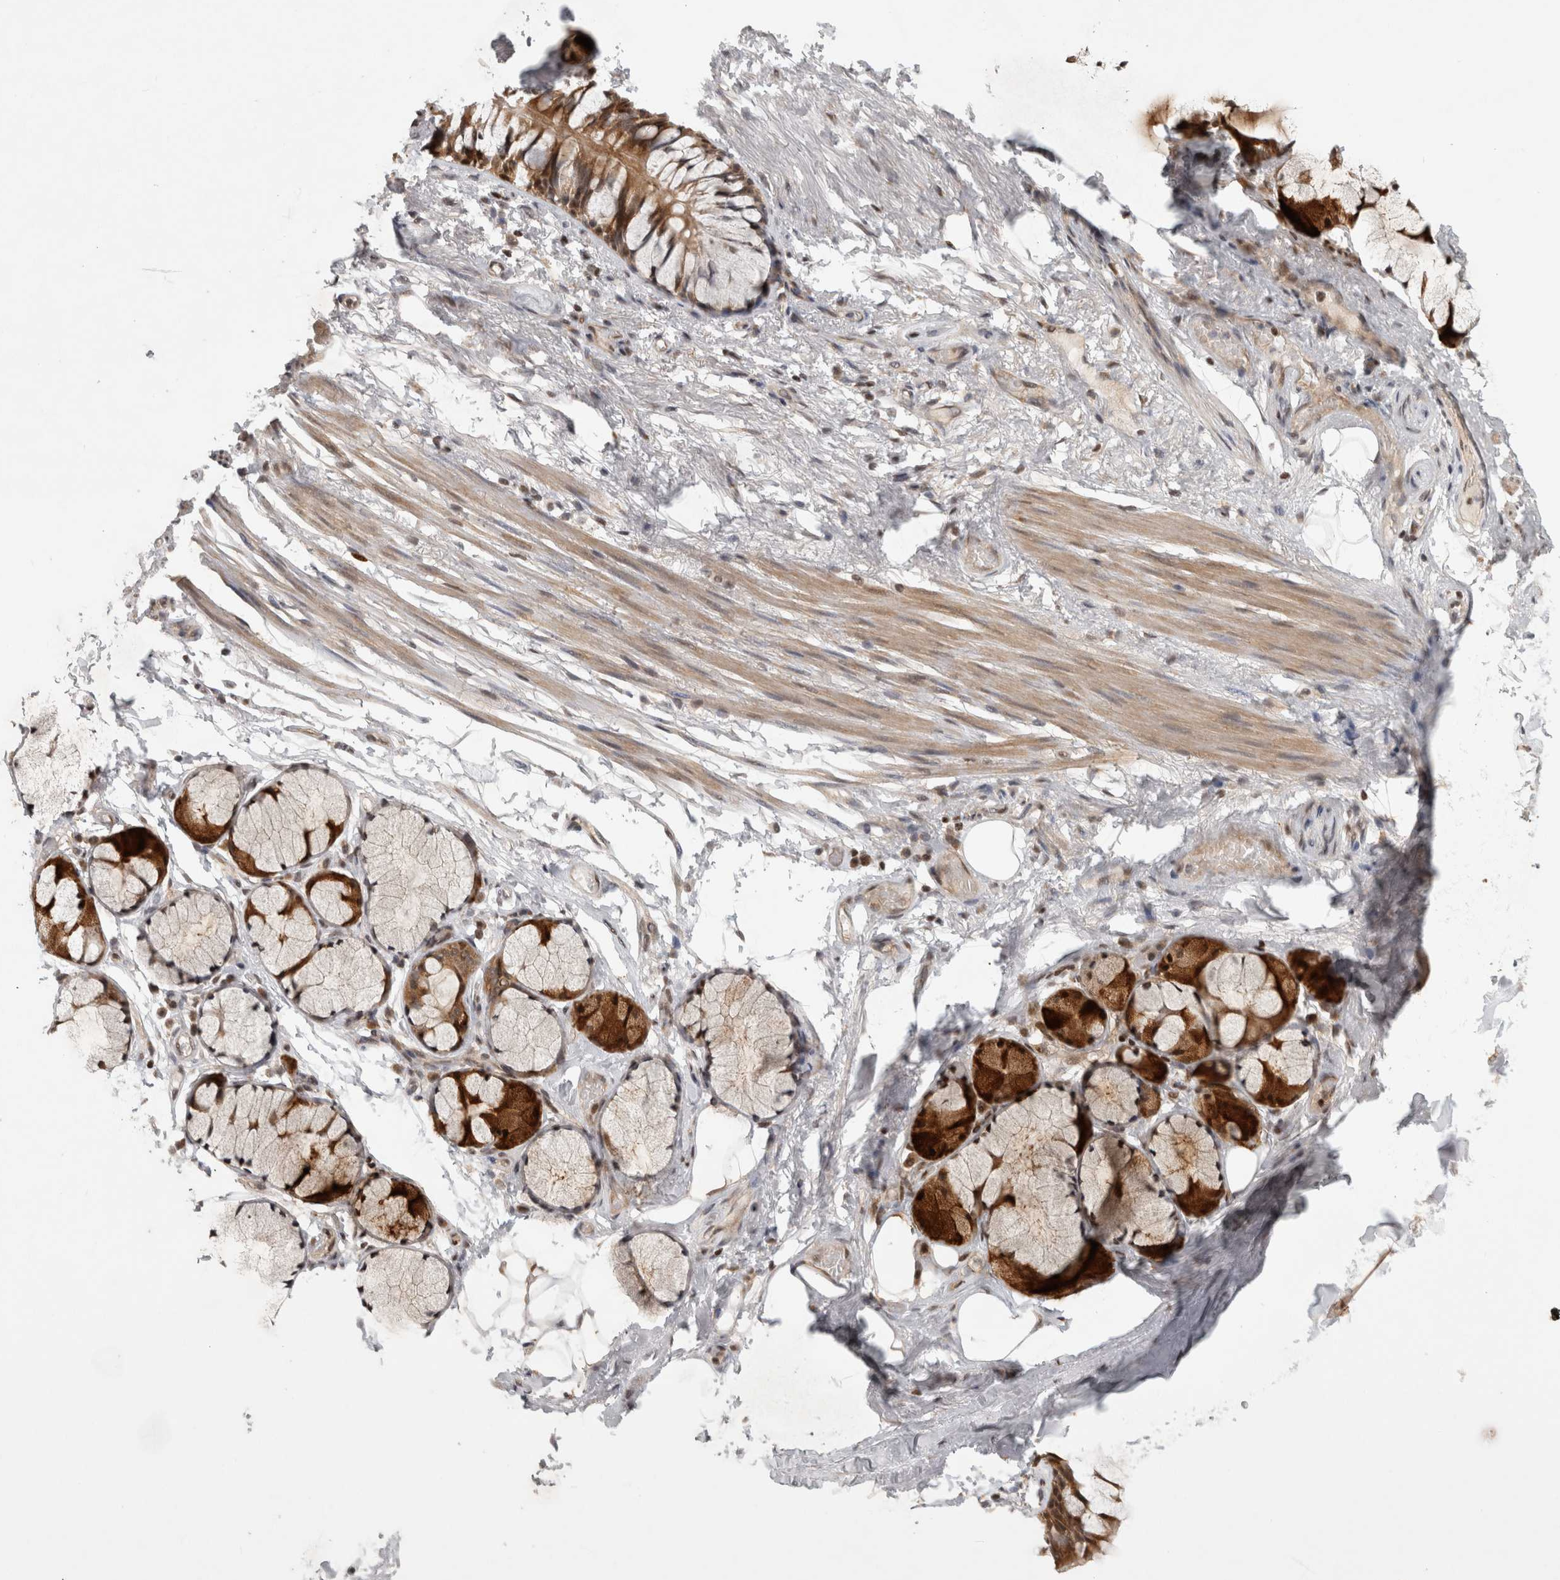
{"staining": {"intensity": "negative", "quantity": "none", "location": "none"}, "tissue": "adipose tissue", "cell_type": "Adipocytes", "image_type": "normal", "snomed": [{"axis": "morphology", "description": "Normal tissue, NOS"}, {"axis": "topography", "description": "Cartilage tissue"}, {"axis": "topography", "description": "Bronchus"}], "caption": "This is a photomicrograph of immunohistochemistry (IHC) staining of benign adipose tissue, which shows no expression in adipocytes.", "gene": "KDM8", "patient": {"sex": "female", "age": 73}}